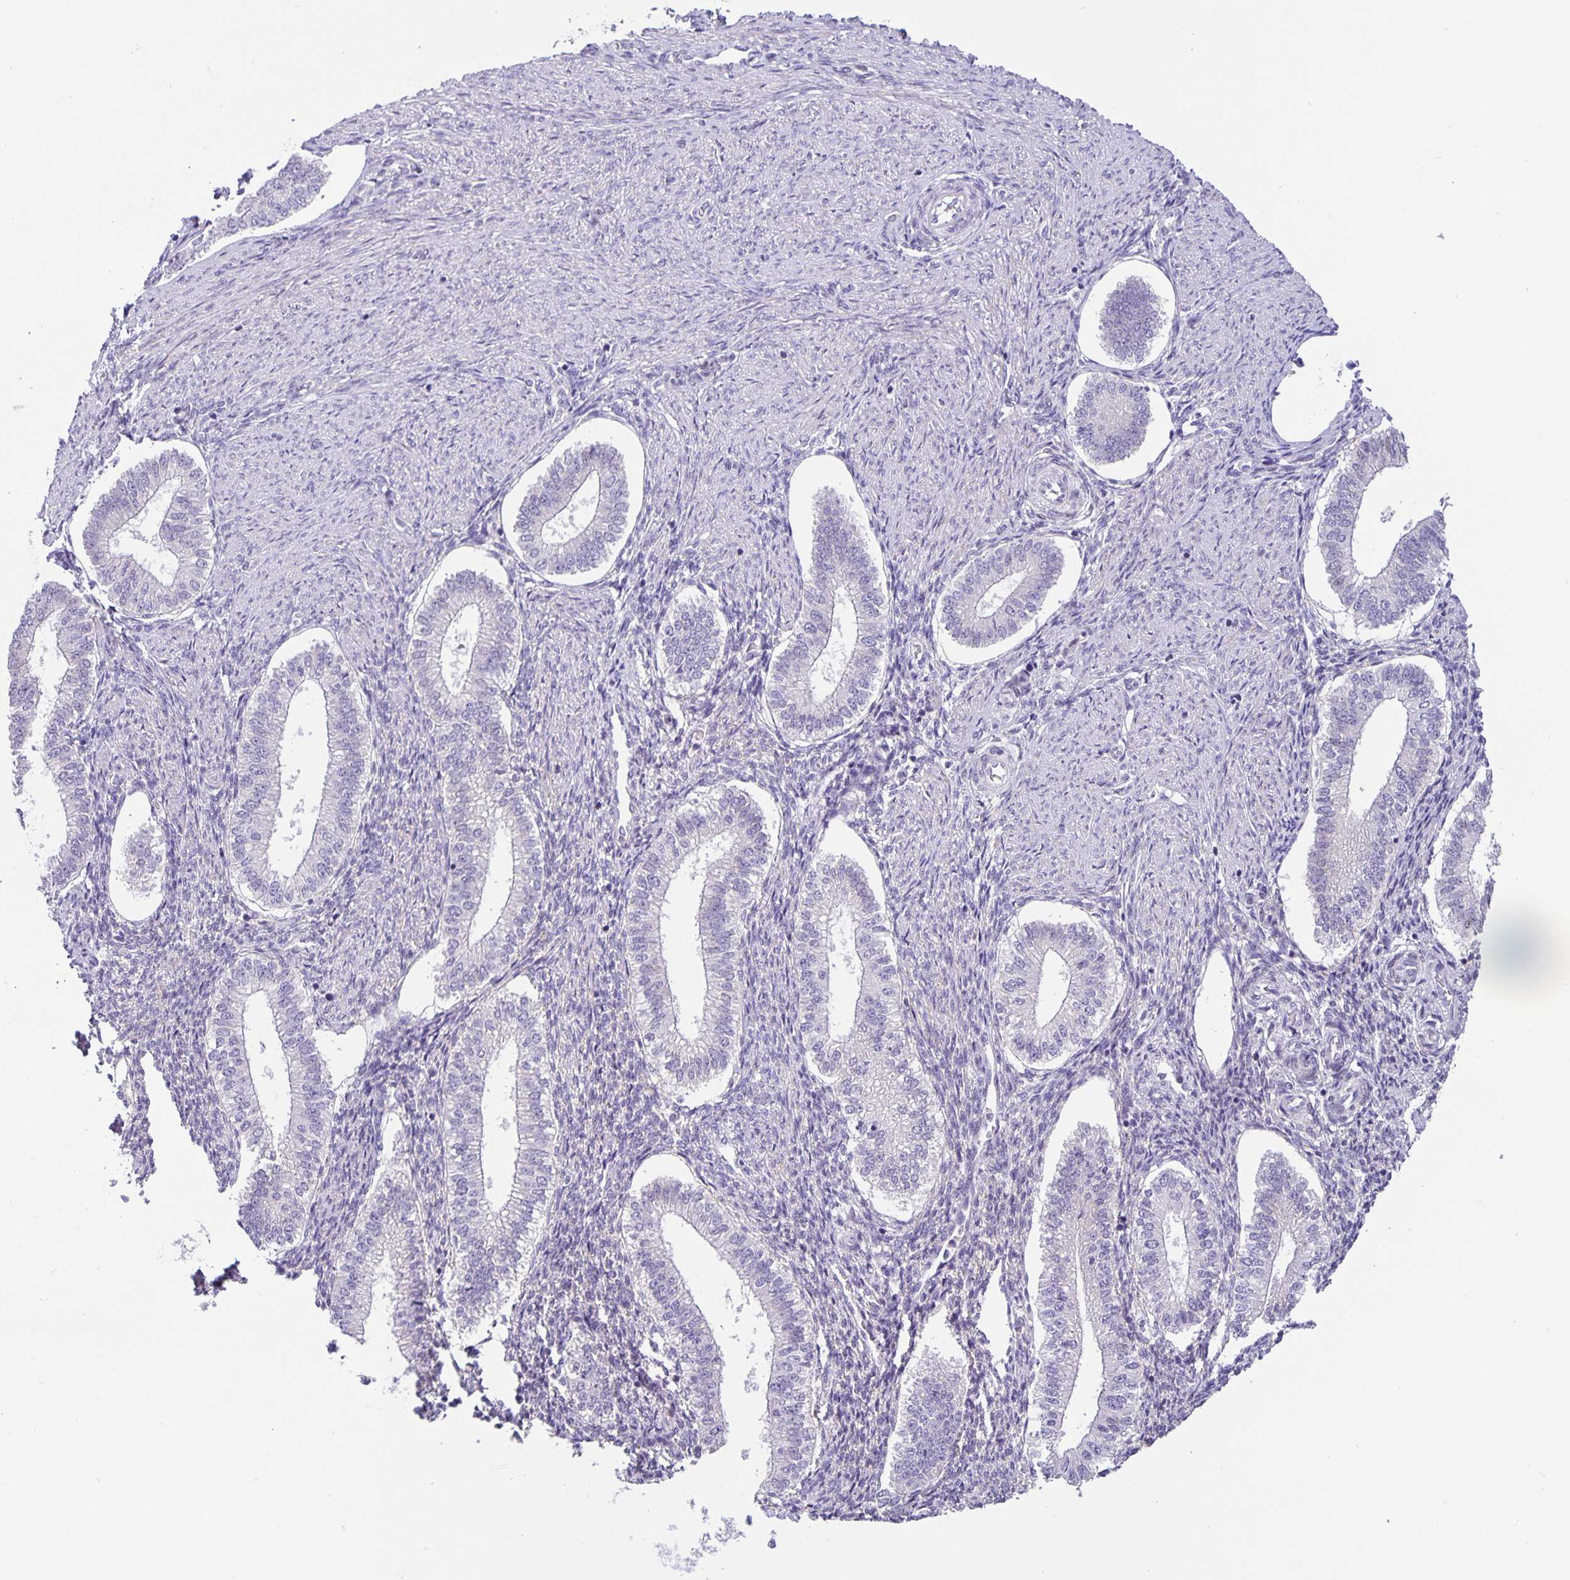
{"staining": {"intensity": "negative", "quantity": "none", "location": "none"}, "tissue": "endometrium", "cell_type": "Cells in endometrial stroma", "image_type": "normal", "snomed": [{"axis": "morphology", "description": "Normal tissue, NOS"}, {"axis": "topography", "description": "Endometrium"}], "caption": "A high-resolution histopathology image shows immunohistochemistry staining of benign endometrium, which exhibits no significant expression in cells in endometrial stroma.", "gene": "FOSL2", "patient": {"sex": "female", "age": 25}}